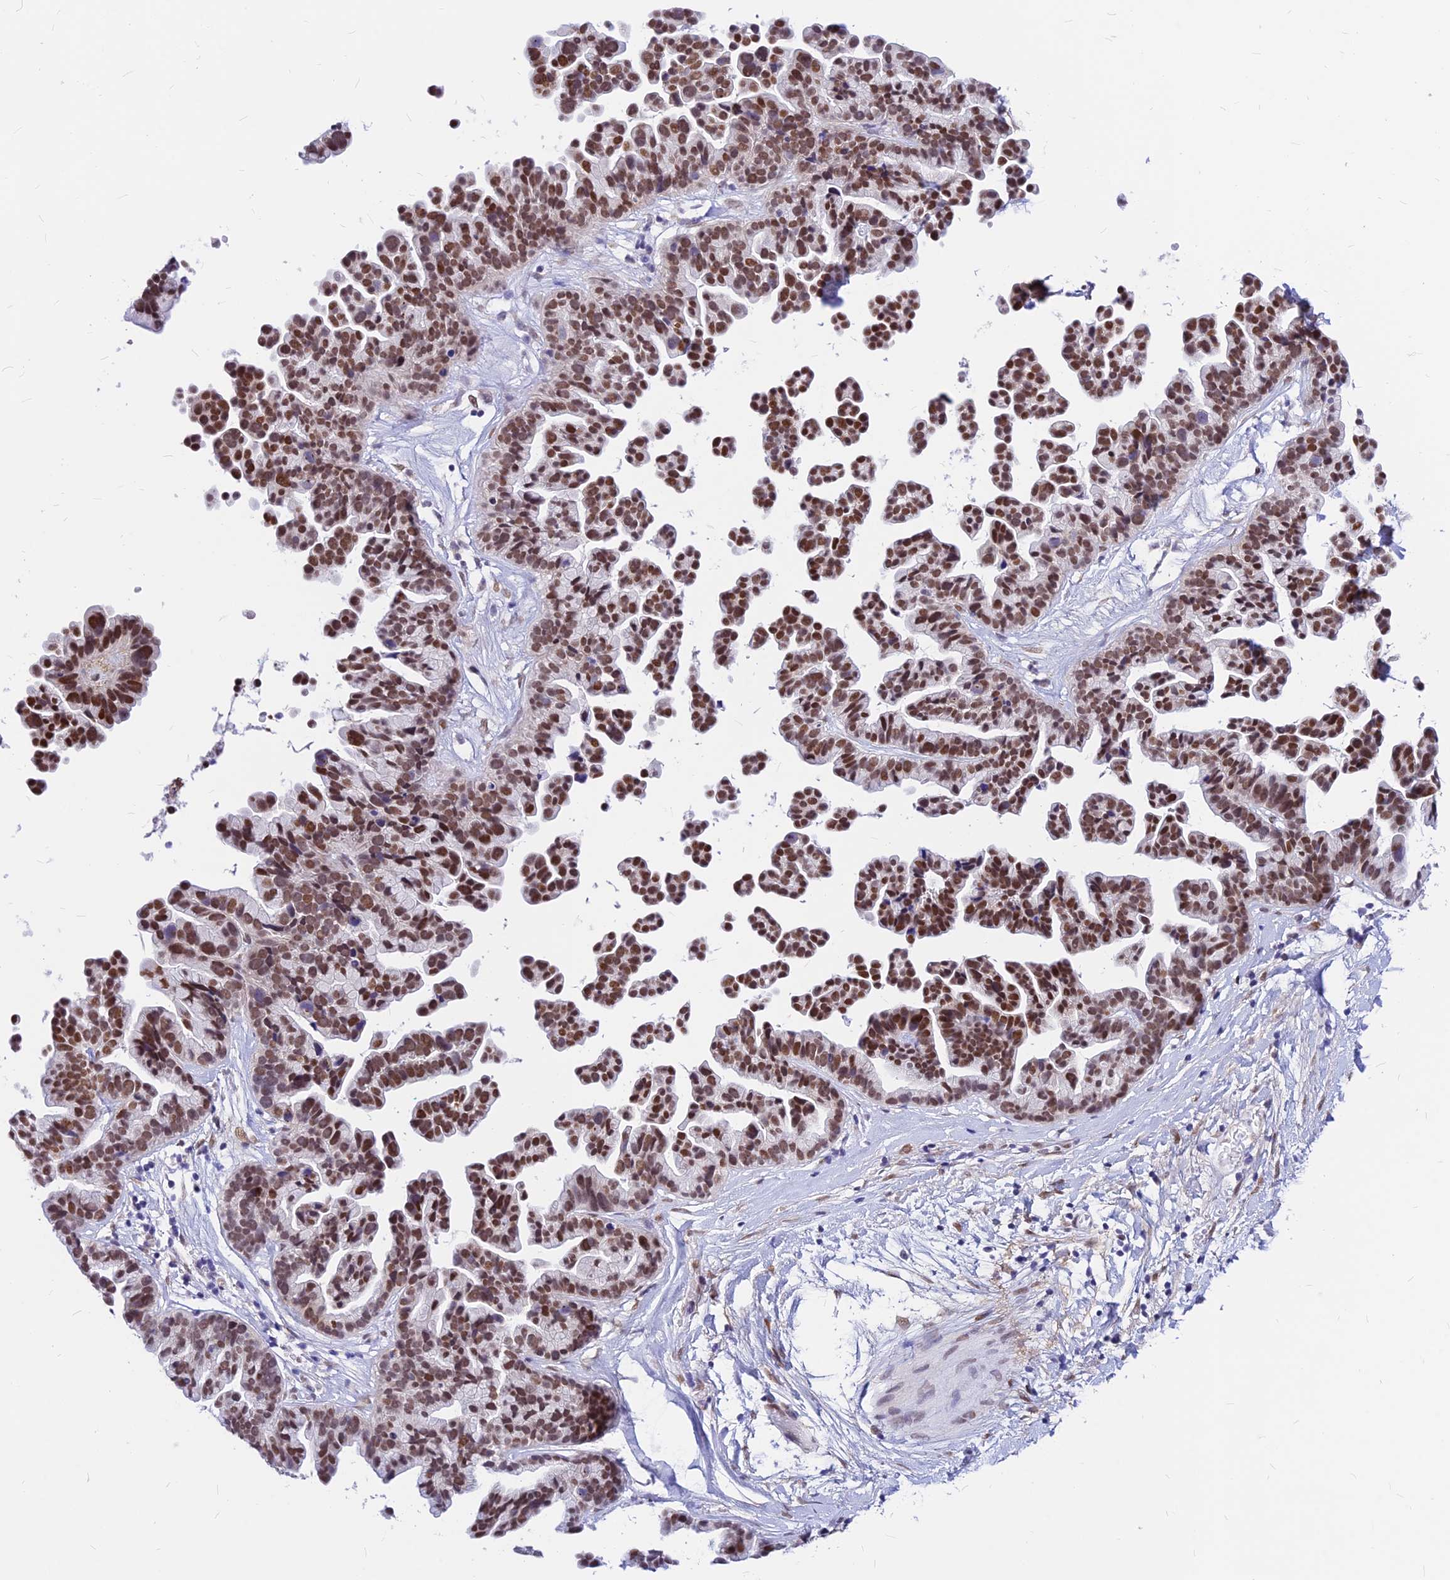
{"staining": {"intensity": "strong", "quantity": ">75%", "location": "nuclear"}, "tissue": "ovarian cancer", "cell_type": "Tumor cells", "image_type": "cancer", "snomed": [{"axis": "morphology", "description": "Cystadenocarcinoma, serous, NOS"}, {"axis": "topography", "description": "Ovary"}], "caption": "A high amount of strong nuclear expression is identified in approximately >75% of tumor cells in serous cystadenocarcinoma (ovarian) tissue.", "gene": "KCTD13", "patient": {"sex": "female", "age": 56}}